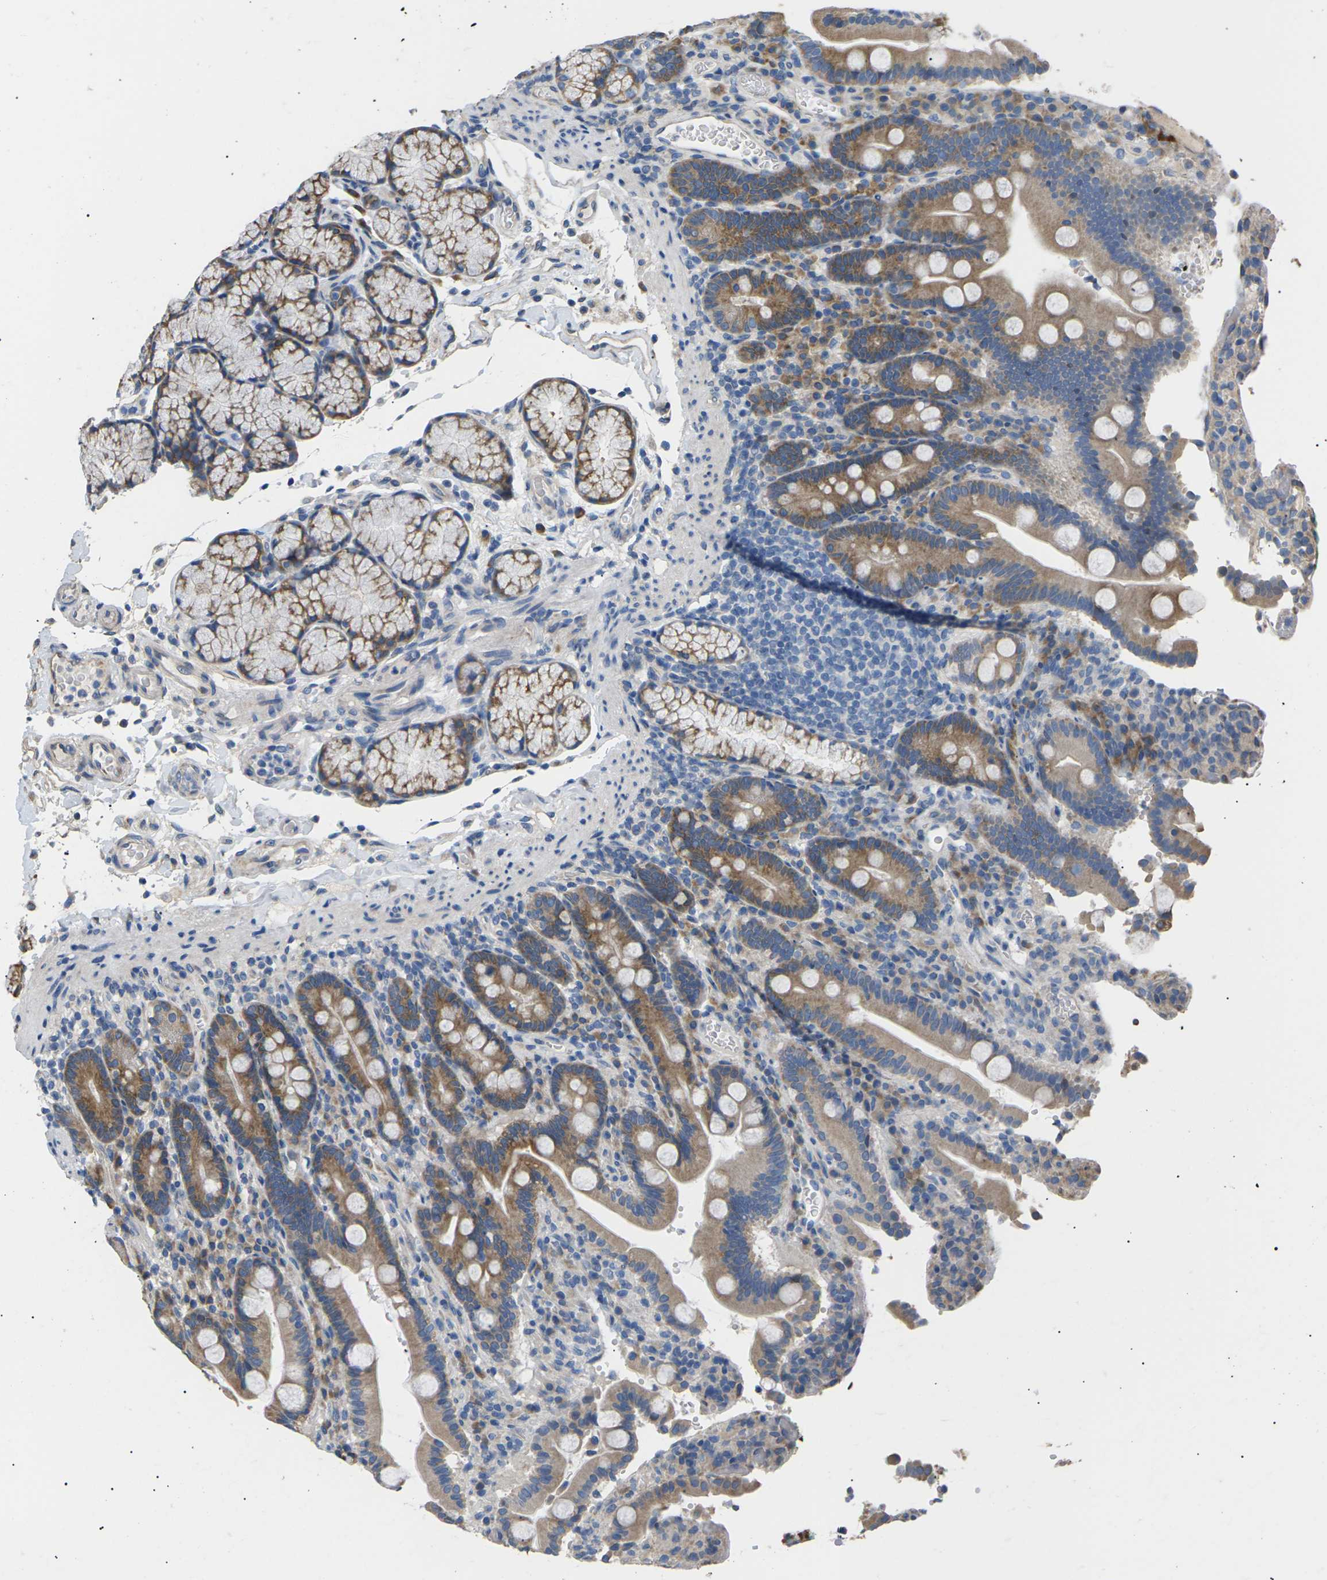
{"staining": {"intensity": "moderate", "quantity": ">75%", "location": "cytoplasmic/membranous"}, "tissue": "duodenum", "cell_type": "Glandular cells", "image_type": "normal", "snomed": [{"axis": "morphology", "description": "Normal tissue, NOS"}, {"axis": "topography", "description": "Small intestine, NOS"}], "caption": "Protein expression analysis of unremarkable duodenum displays moderate cytoplasmic/membranous positivity in about >75% of glandular cells.", "gene": "KLHDC8B", "patient": {"sex": "female", "age": 71}}